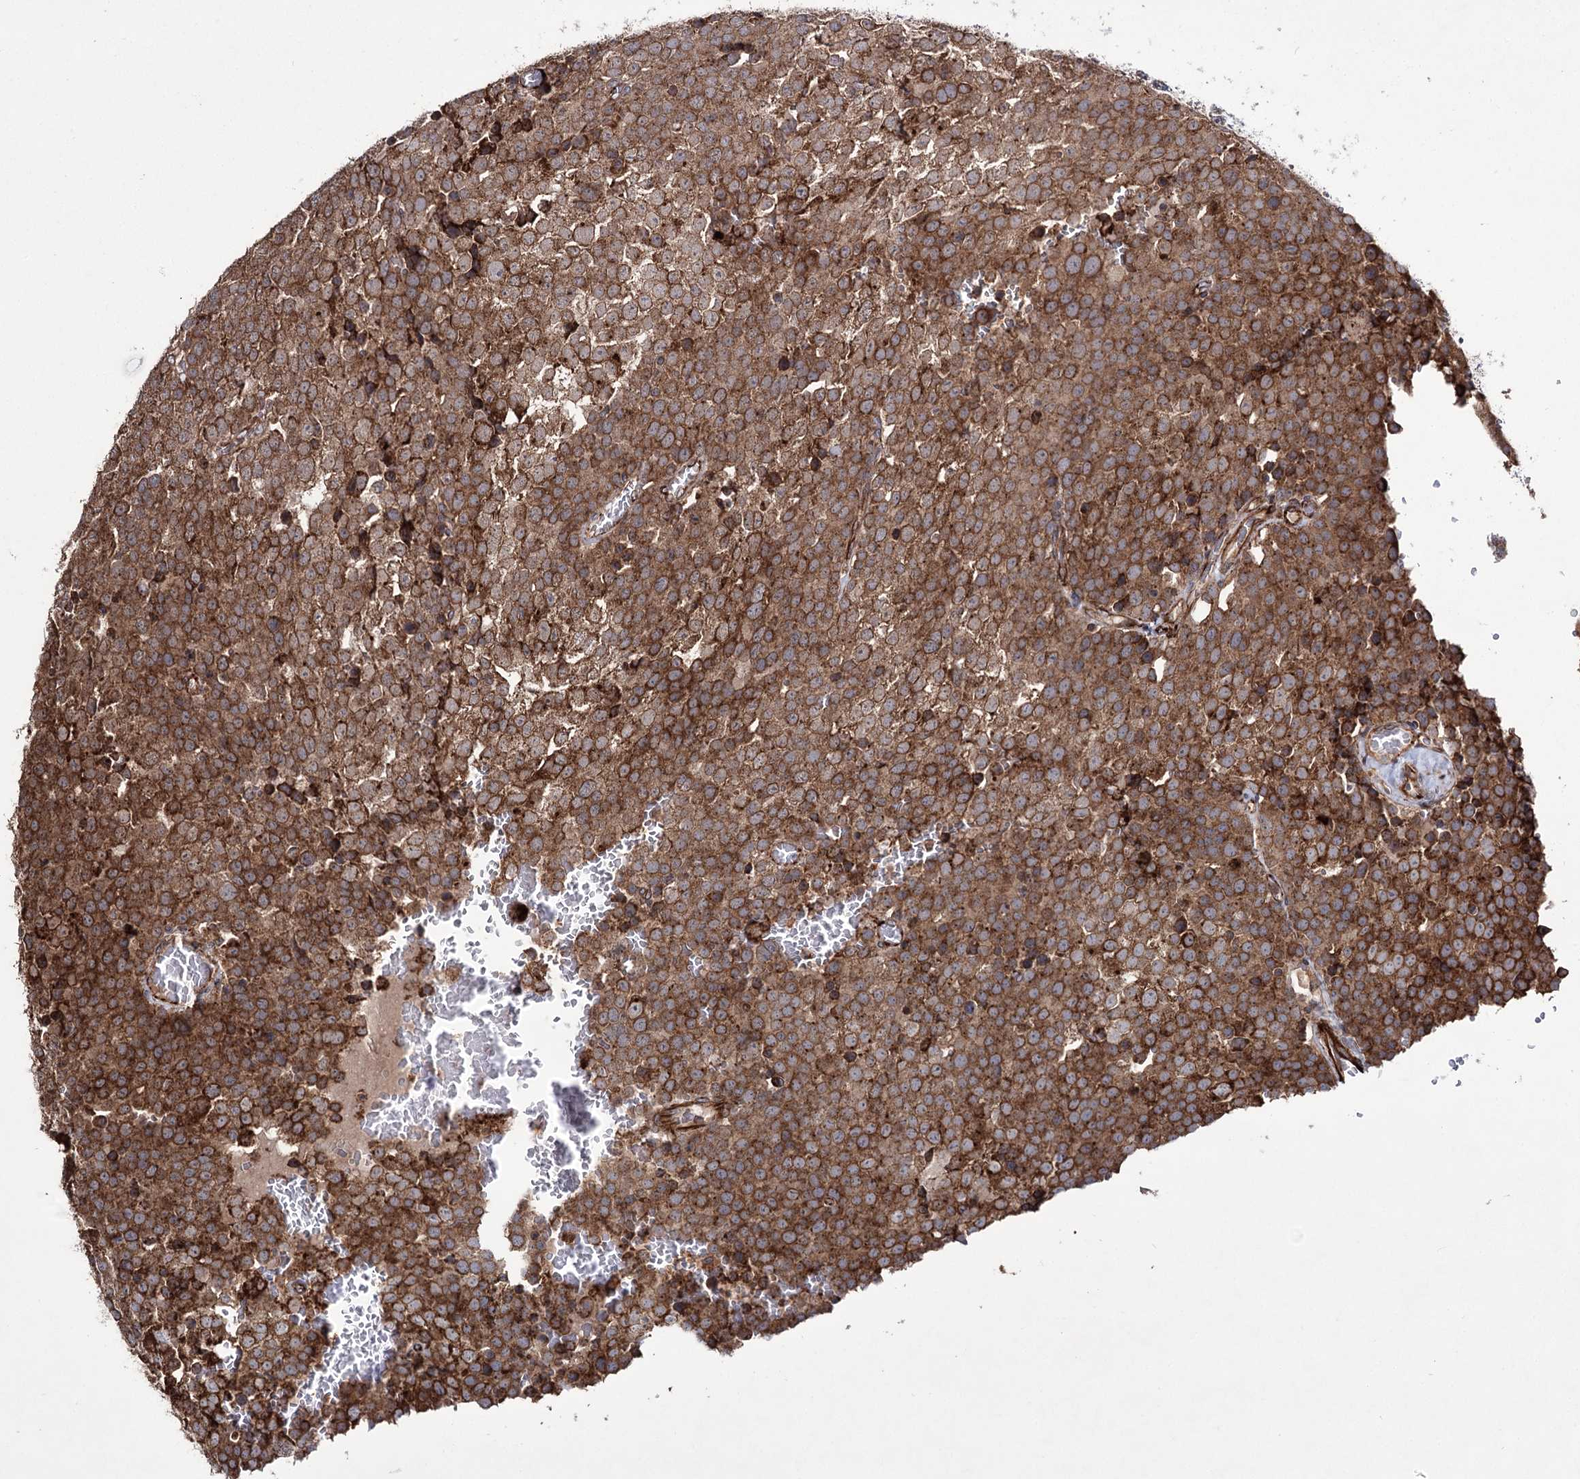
{"staining": {"intensity": "moderate", "quantity": ">75%", "location": "cytoplasmic/membranous"}, "tissue": "testis cancer", "cell_type": "Tumor cells", "image_type": "cancer", "snomed": [{"axis": "morphology", "description": "Seminoma, NOS"}, {"axis": "topography", "description": "Testis"}], "caption": "IHC photomicrograph of human testis seminoma stained for a protein (brown), which displays medium levels of moderate cytoplasmic/membranous staining in approximately >75% of tumor cells.", "gene": "HECTD2", "patient": {"sex": "male", "age": 71}}